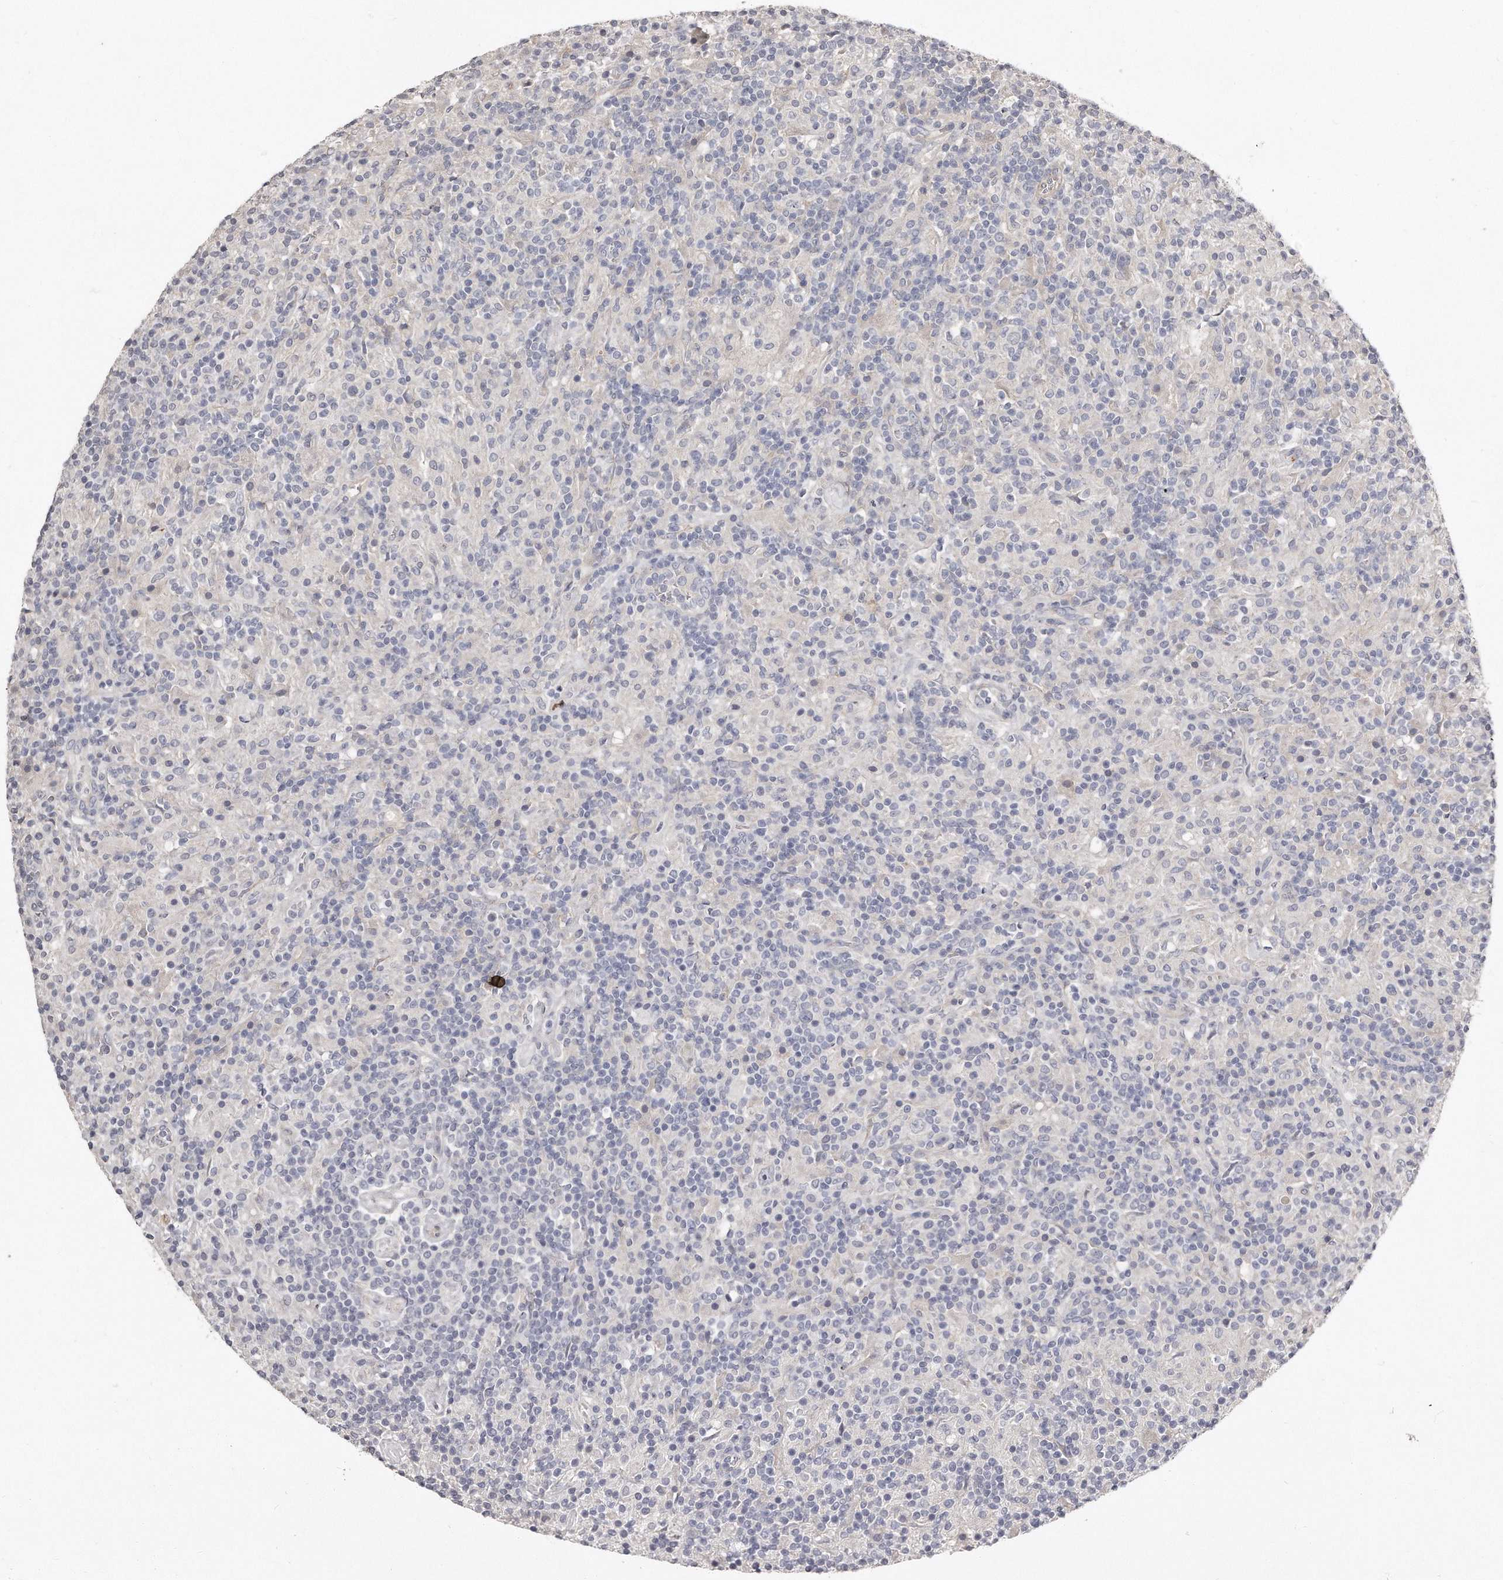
{"staining": {"intensity": "negative", "quantity": "none", "location": "none"}, "tissue": "lymphoma", "cell_type": "Tumor cells", "image_type": "cancer", "snomed": [{"axis": "morphology", "description": "Hodgkin's disease, NOS"}, {"axis": "topography", "description": "Lymph node"}], "caption": "There is no significant staining in tumor cells of Hodgkin's disease.", "gene": "LMOD1", "patient": {"sex": "male", "age": 70}}